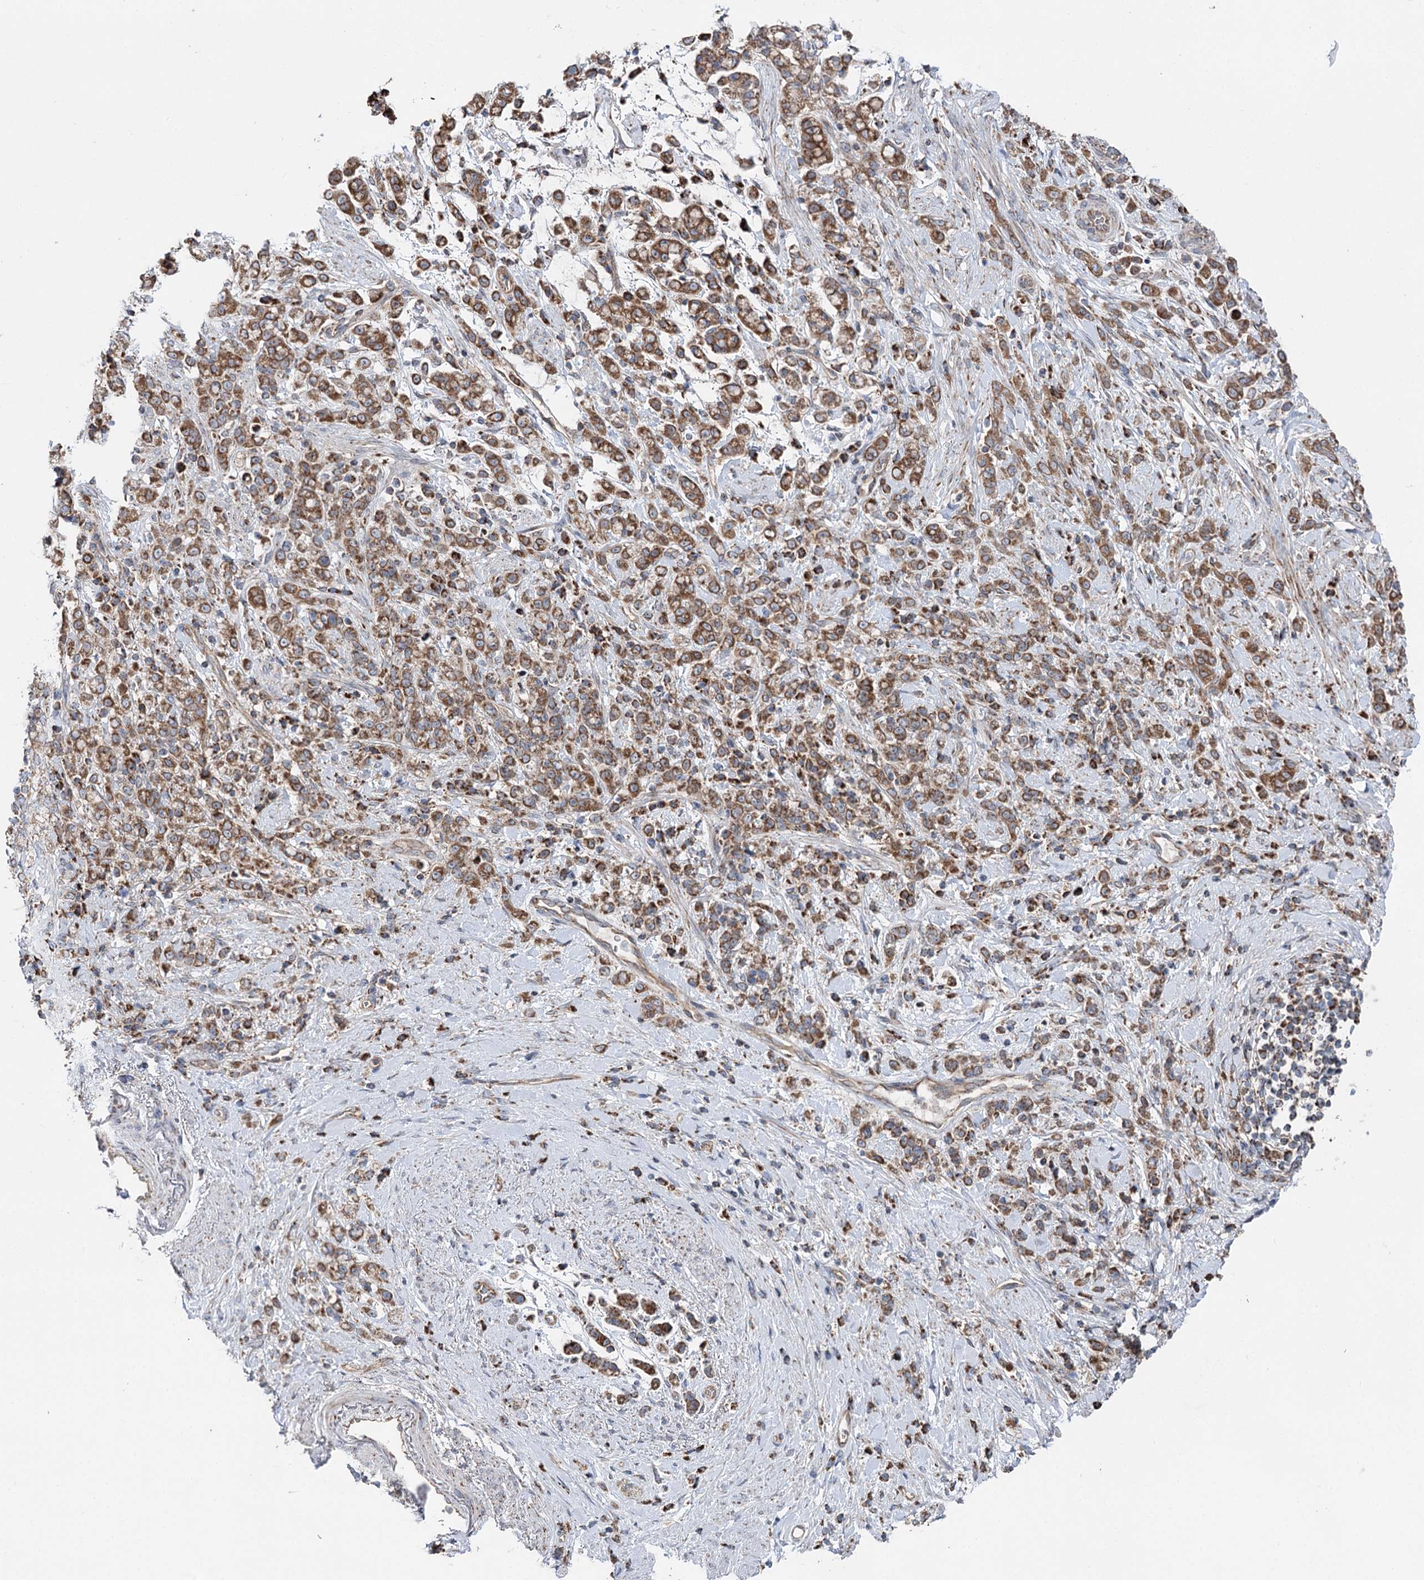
{"staining": {"intensity": "moderate", "quantity": ">75%", "location": "cytoplasmic/membranous"}, "tissue": "stomach cancer", "cell_type": "Tumor cells", "image_type": "cancer", "snomed": [{"axis": "morphology", "description": "Adenocarcinoma, NOS"}, {"axis": "topography", "description": "Stomach"}], "caption": "About >75% of tumor cells in human stomach cancer reveal moderate cytoplasmic/membranous protein staining as visualized by brown immunohistochemical staining.", "gene": "MSANTD2", "patient": {"sex": "female", "age": 60}}